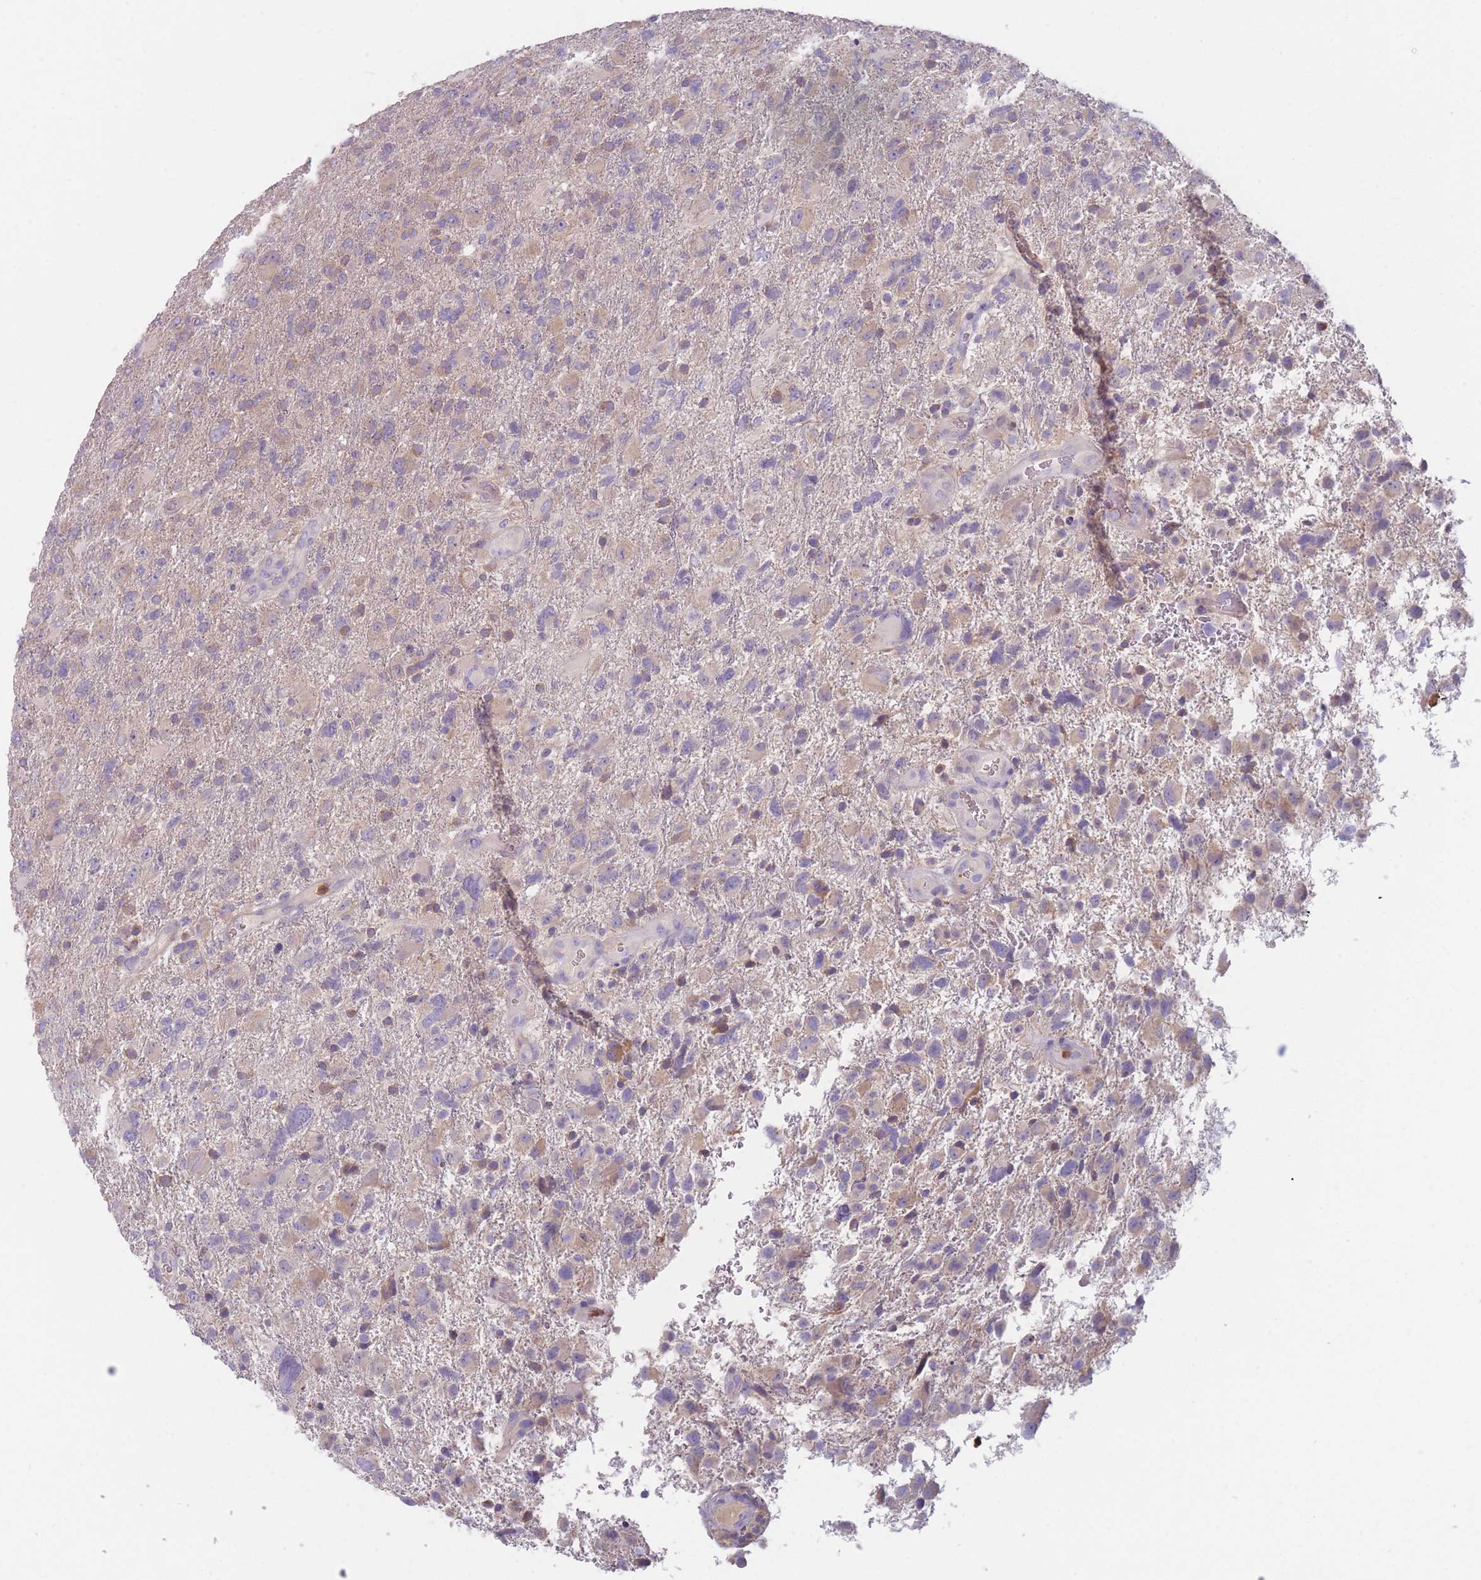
{"staining": {"intensity": "moderate", "quantity": "<25%", "location": "cytoplasmic/membranous"}, "tissue": "glioma", "cell_type": "Tumor cells", "image_type": "cancer", "snomed": [{"axis": "morphology", "description": "Glioma, malignant, High grade"}, {"axis": "topography", "description": "Brain"}], "caption": "Protein analysis of glioma tissue exhibits moderate cytoplasmic/membranous expression in approximately <25% of tumor cells.", "gene": "ST3GAL4", "patient": {"sex": "male", "age": 61}}